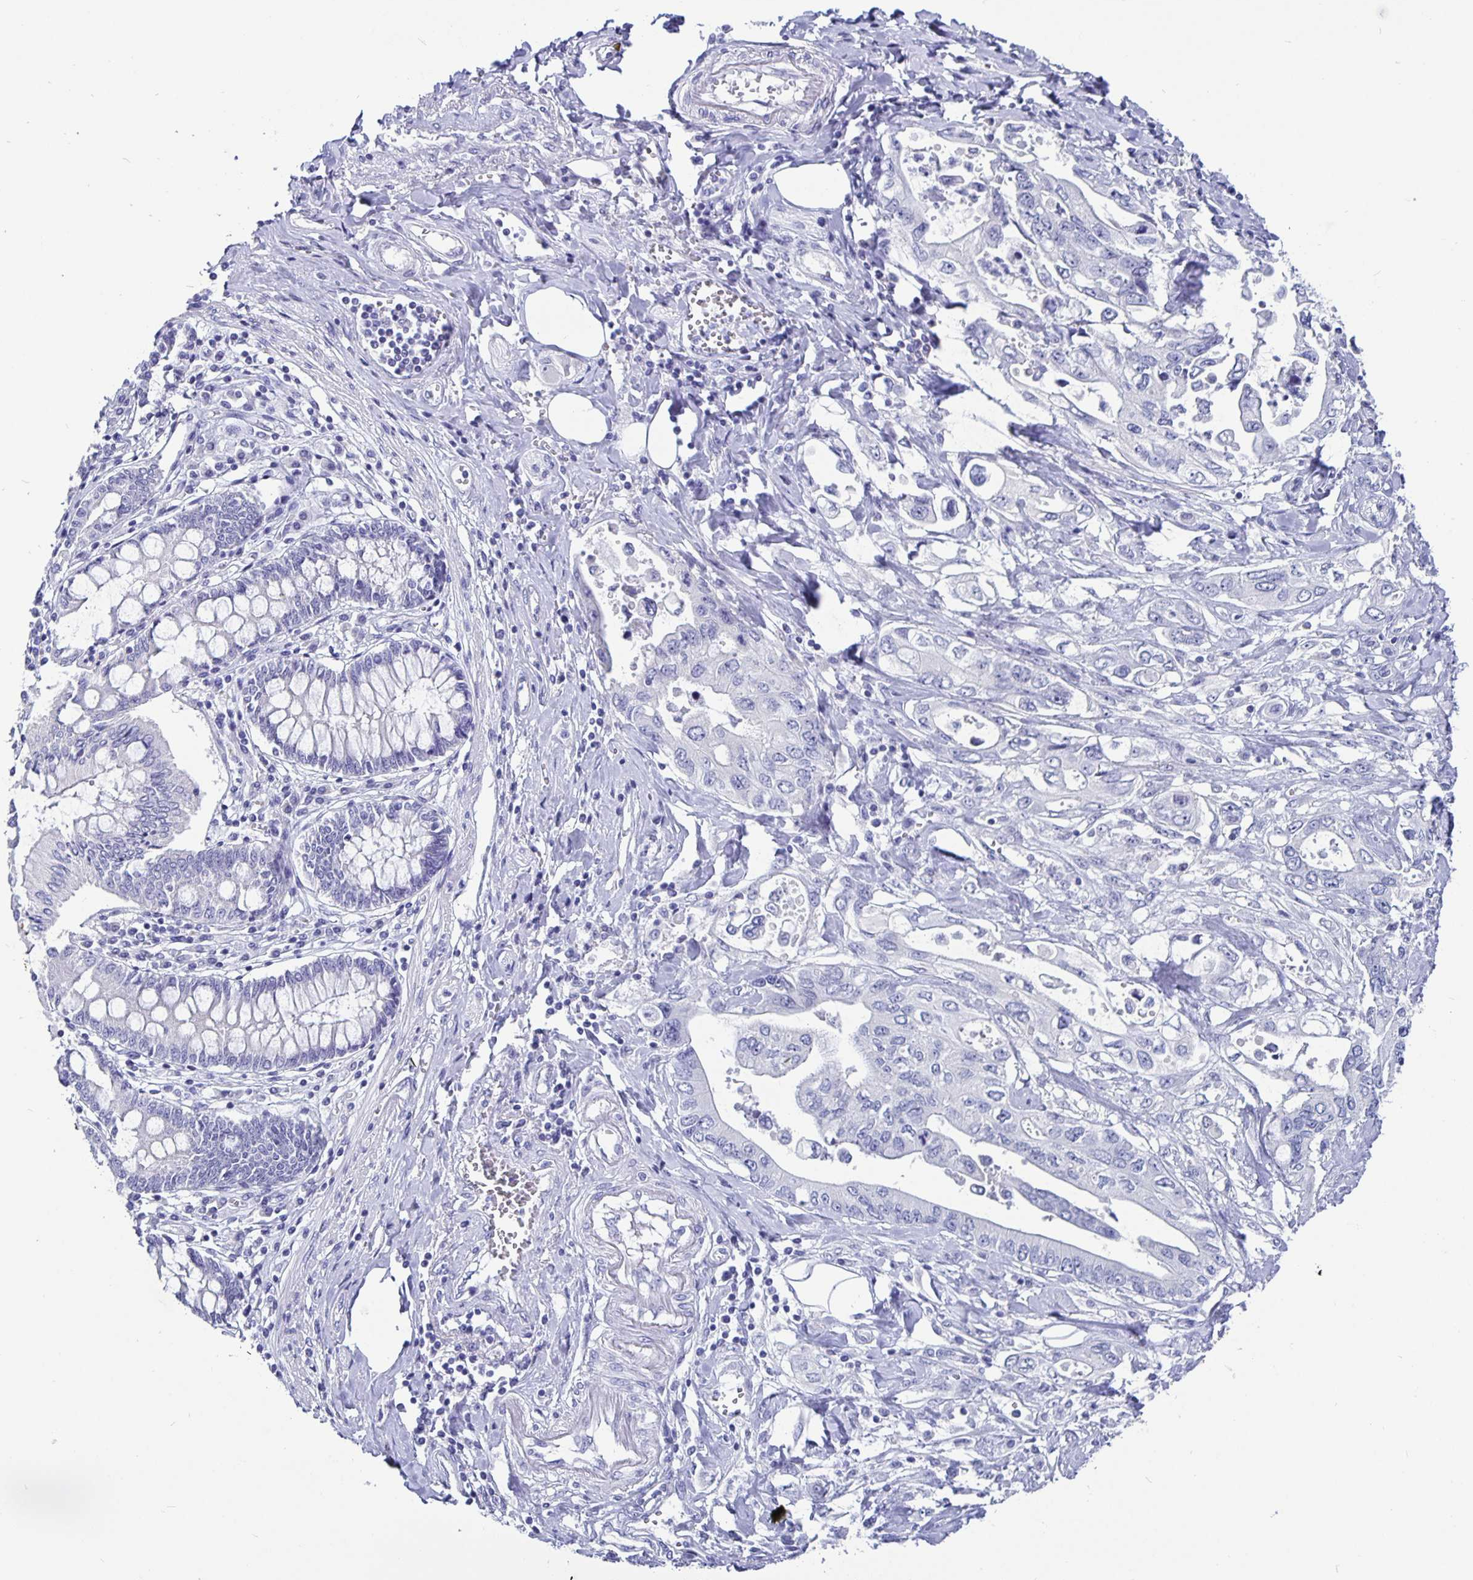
{"staining": {"intensity": "negative", "quantity": "none", "location": "none"}, "tissue": "pancreatic cancer", "cell_type": "Tumor cells", "image_type": "cancer", "snomed": [{"axis": "morphology", "description": "Adenocarcinoma, NOS"}, {"axis": "topography", "description": "Pancreas"}], "caption": "Tumor cells show no significant expression in pancreatic cancer.", "gene": "ODF3B", "patient": {"sex": "female", "age": 63}}